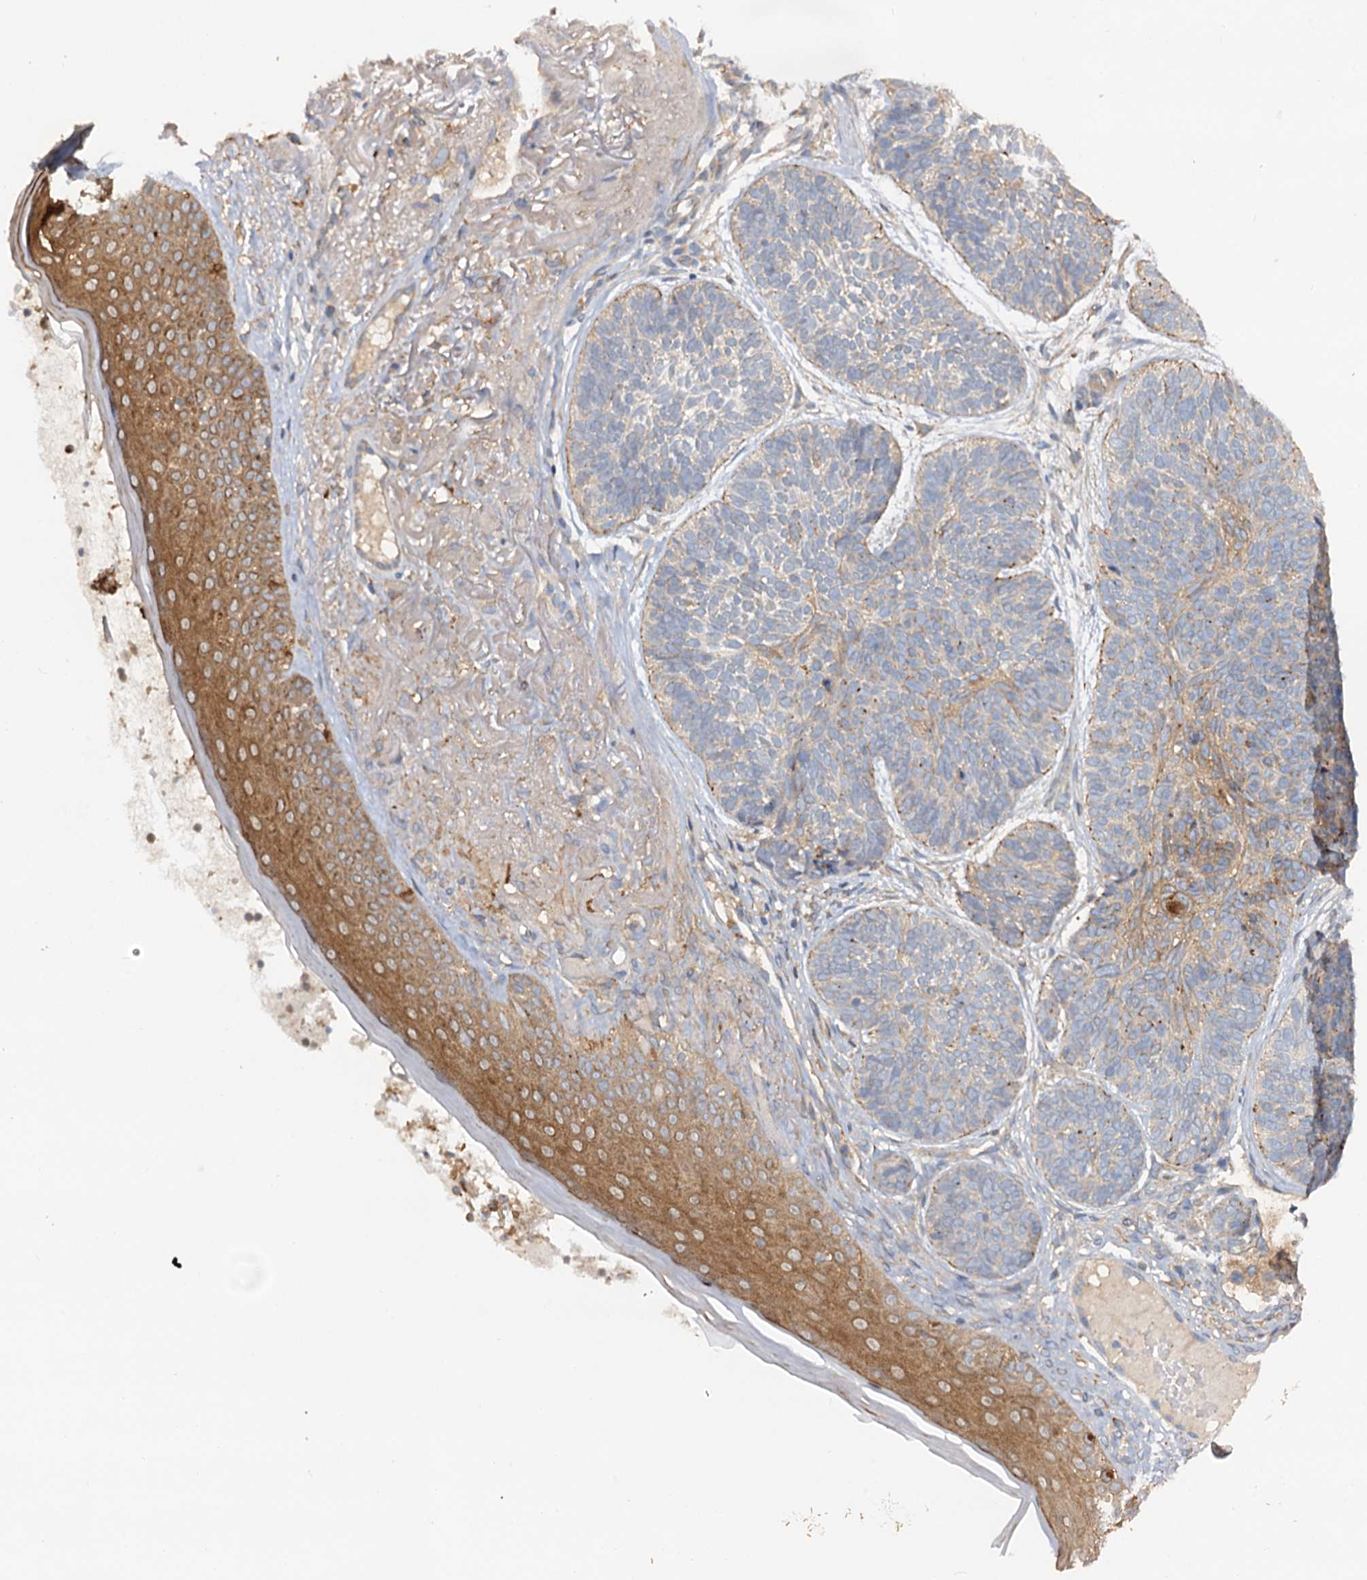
{"staining": {"intensity": "negative", "quantity": "none", "location": "none"}, "tissue": "skin cancer", "cell_type": "Tumor cells", "image_type": "cancer", "snomed": [{"axis": "morphology", "description": "Normal tissue, NOS"}, {"axis": "morphology", "description": "Basal cell carcinoma"}, {"axis": "topography", "description": "Skin"}], "caption": "IHC of human skin cancer (basal cell carcinoma) exhibits no staining in tumor cells.", "gene": "TOLLIP", "patient": {"sex": "male", "age": 66}}